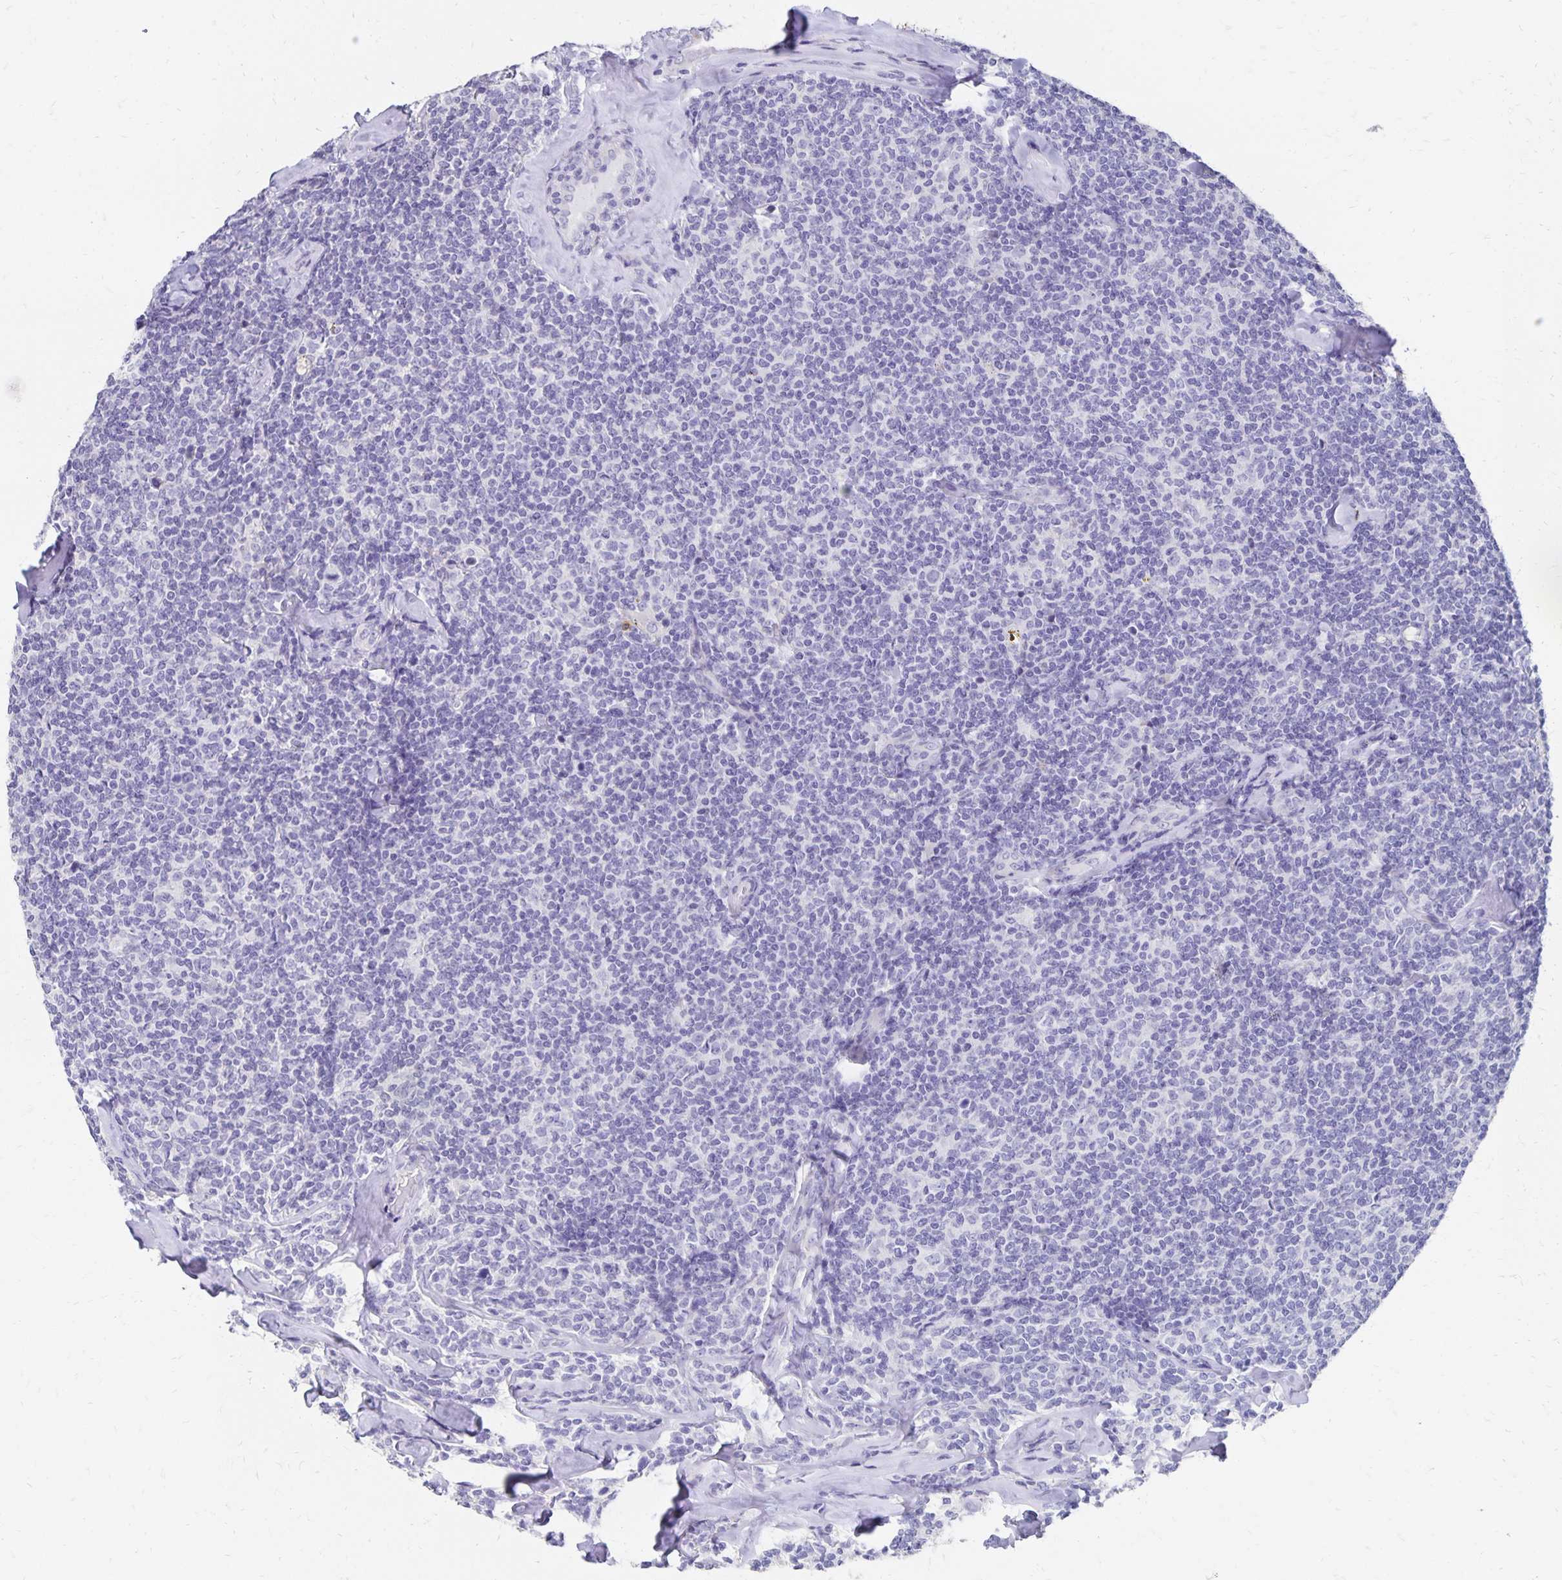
{"staining": {"intensity": "negative", "quantity": "none", "location": "none"}, "tissue": "lymphoma", "cell_type": "Tumor cells", "image_type": "cancer", "snomed": [{"axis": "morphology", "description": "Malignant lymphoma, non-Hodgkin's type, Low grade"}, {"axis": "topography", "description": "Lymph node"}], "caption": "Protein analysis of malignant lymphoma, non-Hodgkin's type (low-grade) demonstrates no significant expression in tumor cells.", "gene": "DYNLT4", "patient": {"sex": "female", "age": 56}}